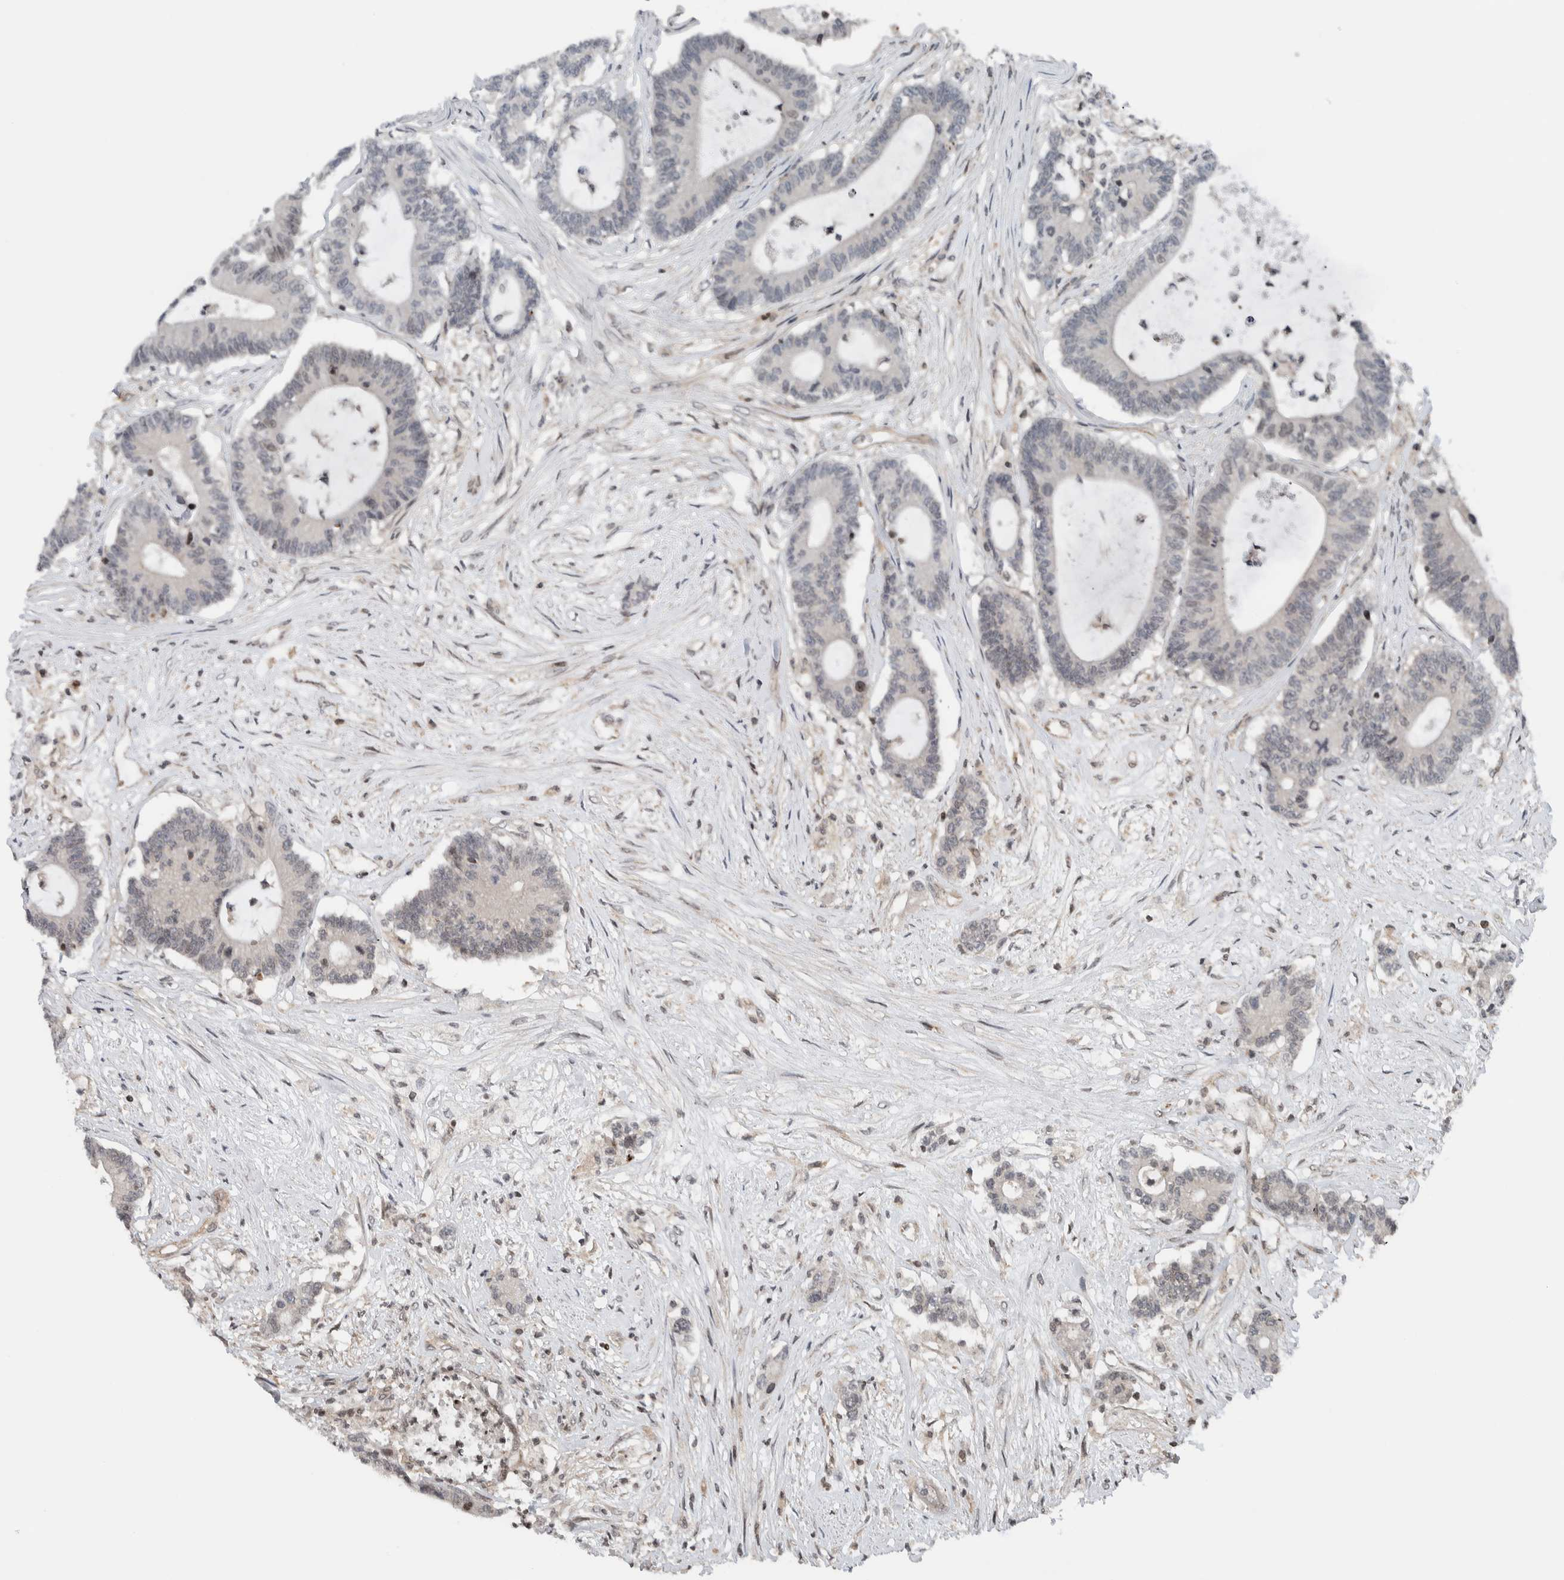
{"staining": {"intensity": "weak", "quantity": "25%-75%", "location": "nuclear"}, "tissue": "colorectal cancer", "cell_type": "Tumor cells", "image_type": "cancer", "snomed": [{"axis": "morphology", "description": "Adenocarcinoma, NOS"}, {"axis": "topography", "description": "Colon"}], "caption": "Immunohistochemical staining of colorectal adenocarcinoma reveals low levels of weak nuclear protein positivity in approximately 25%-75% of tumor cells.", "gene": "NPLOC4", "patient": {"sex": "female", "age": 84}}